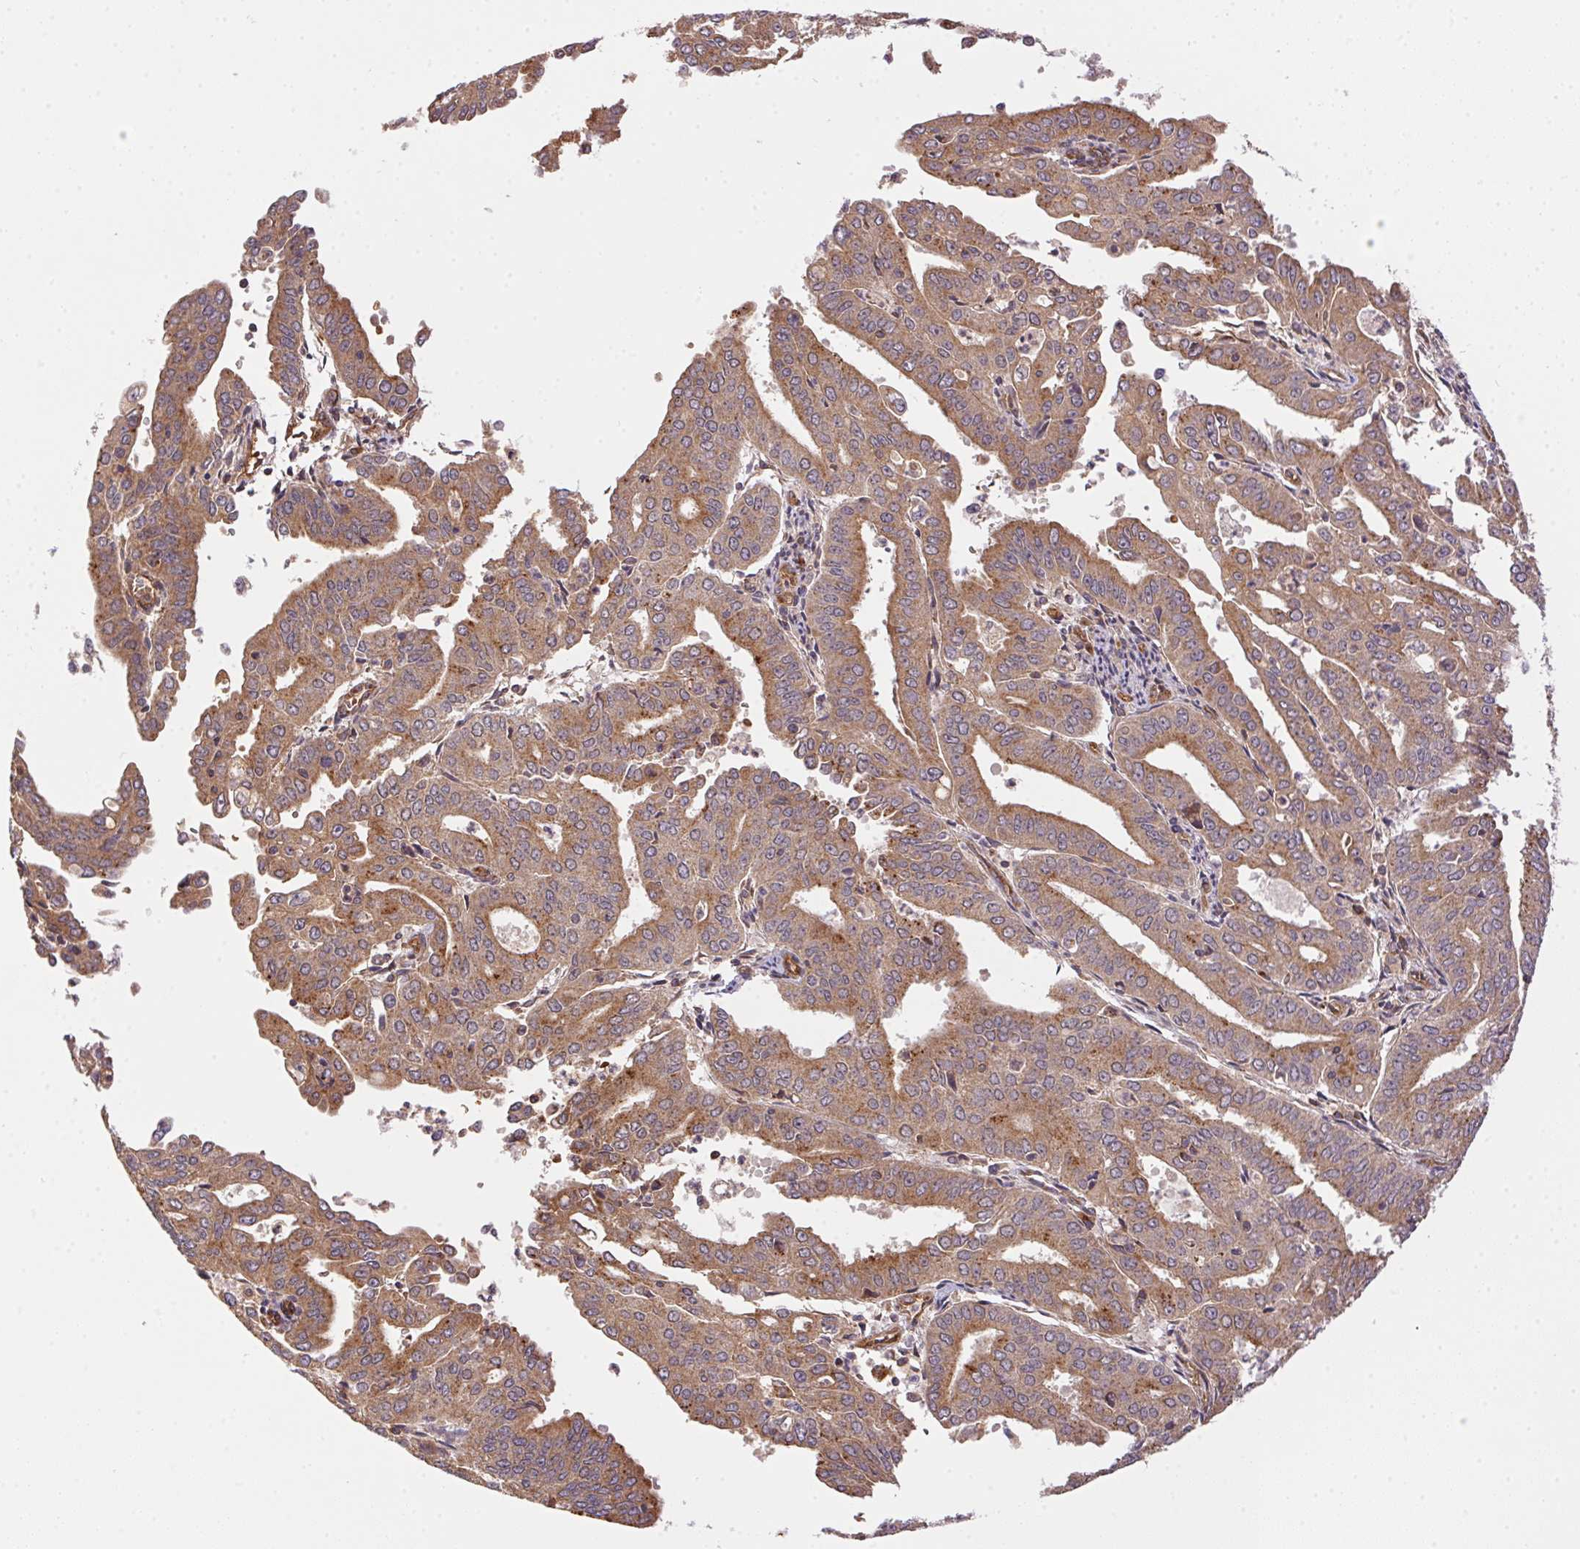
{"staining": {"intensity": "moderate", "quantity": ">75%", "location": "cytoplasmic/membranous"}, "tissue": "cervical cancer", "cell_type": "Tumor cells", "image_type": "cancer", "snomed": [{"axis": "morphology", "description": "Adenocarcinoma, NOS"}, {"axis": "topography", "description": "Cervix"}], "caption": "Cervical adenocarcinoma stained with a brown dye exhibits moderate cytoplasmic/membranous positive positivity in about >75% of tumor cells.", "gene": "USE1", "patient": {"sex": "female", "age": 56}}